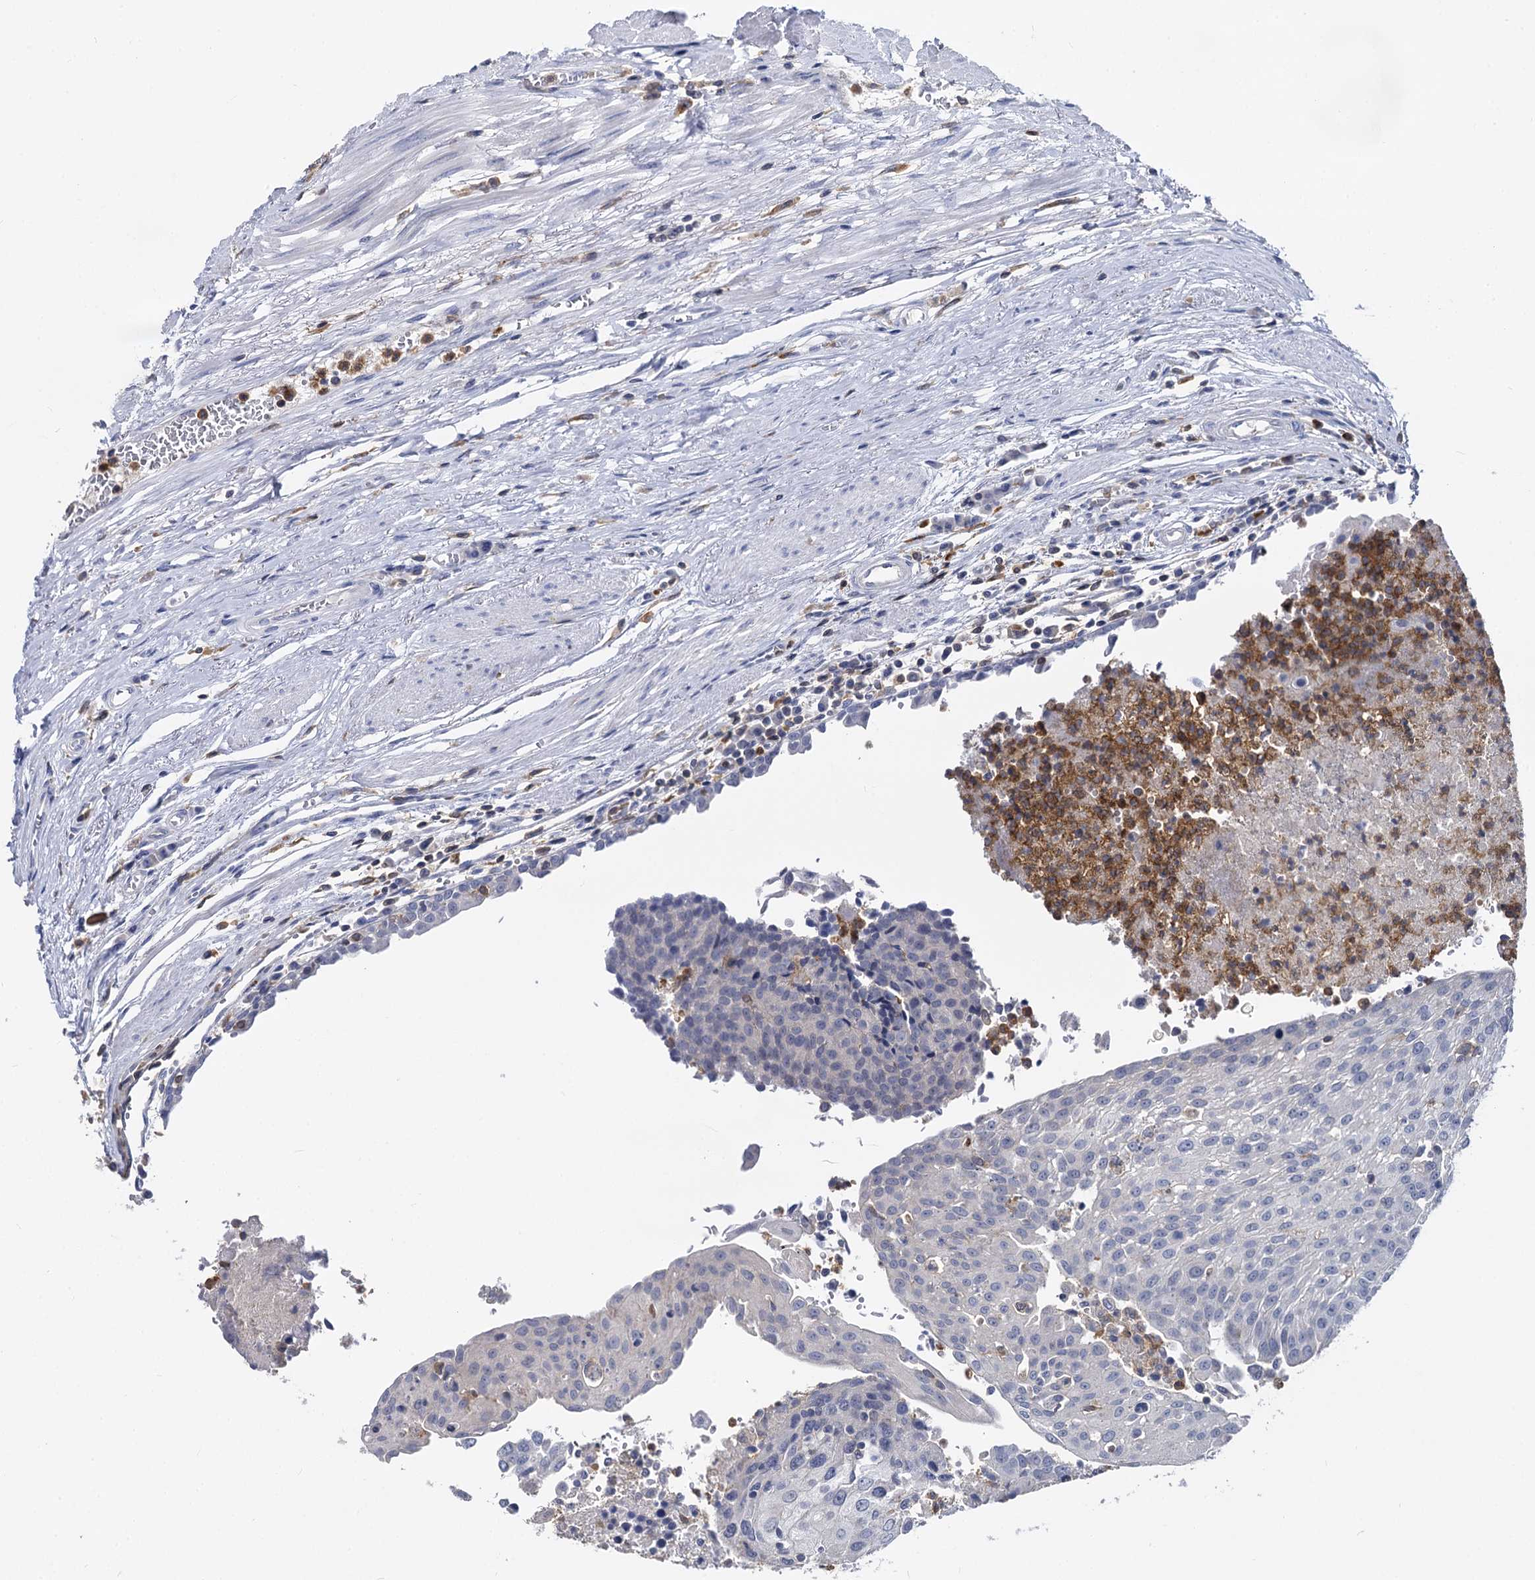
{"staining": {"intensity": "negative", "quantity": "none", "location": "none"}, "tissue": "urothelial cancer", "cell_type": "Tumor cells", "image_type": "cancer", "snomed": [{"axis": "morphology", "description": "Urothelial carcinoma, High grade"}, {"axis": "topography", "description": "Urinary bladder"}], "caption": "Immunohistochemistry (IHC) histopathology image of neoplastic tissue: human high-grade urothelial carcinoma stained with DAB reveals no significant protein positivity in tumor cells. The staining is performed using DAB brown chromogen with nuclei counter-stained in using hematoxylin.", "gene": "RHOG", "patient": {"sex": "female", "age": 85}}